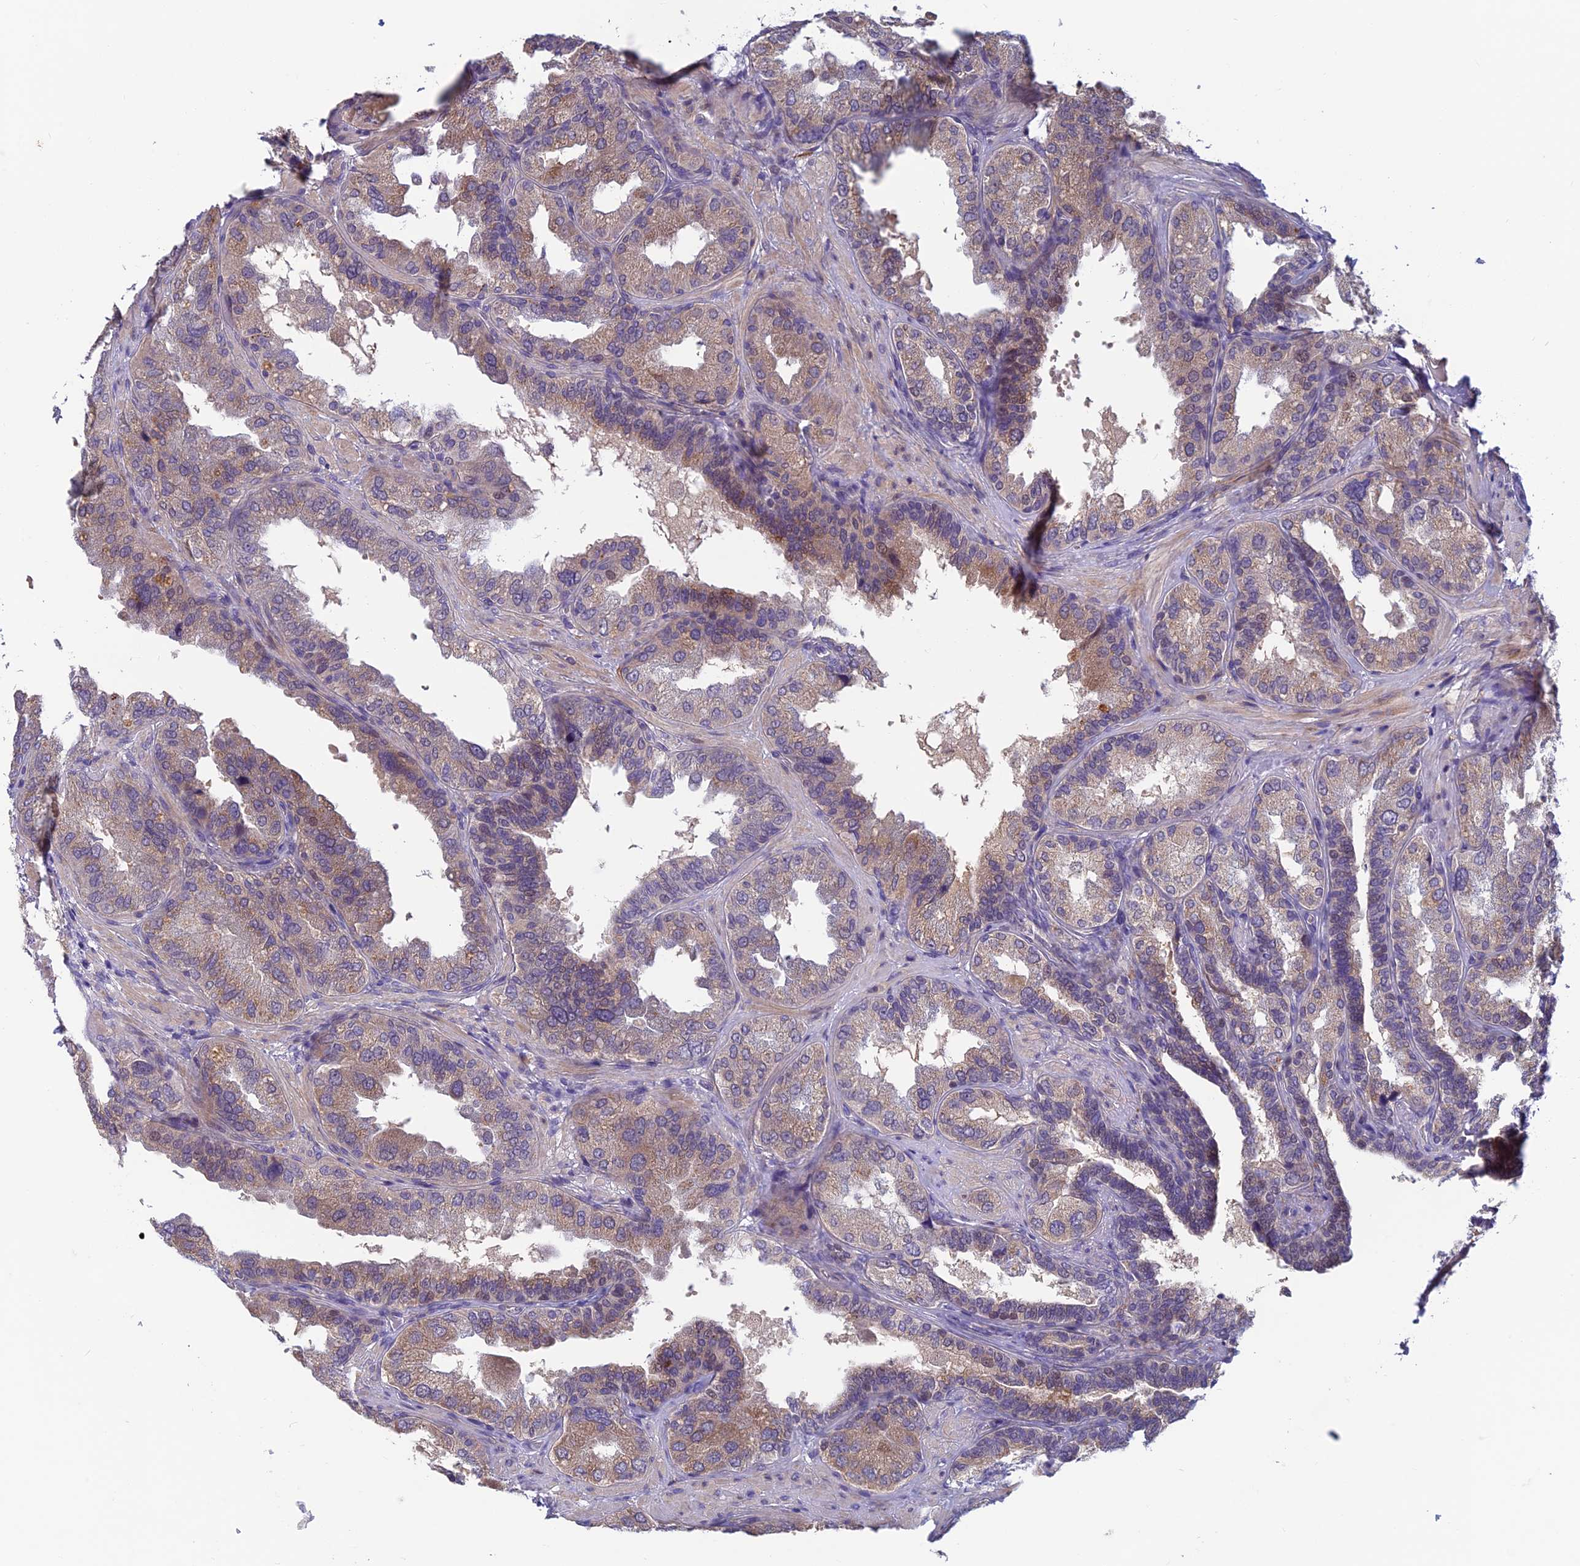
{"staining": {"intensity": "weak", "quantity": "25%-75%", "location": "cytoplasmic/membranous"}, "tissue": "seminal vesicle", "cell_type": "Glandular cells", "image_type": "normal", "snomed": [{"axis": "morphology", "description": "Normal tissue, NOS"}, {"axis": "topography", "description": "Seminal veicle"}, {"axis": "topography", "description": "Peripheral nerve tissue"}], "caption": "A high-resolution micrograph shows immunohistochemistry (IHC) staining of benign seminal vesicle, which demonstrates weak cytoplasmic/membranous positivity in about 25%-75% of glandular cells.", "gene": "HECA", "patient": {"sex": "male", "age": 63}}